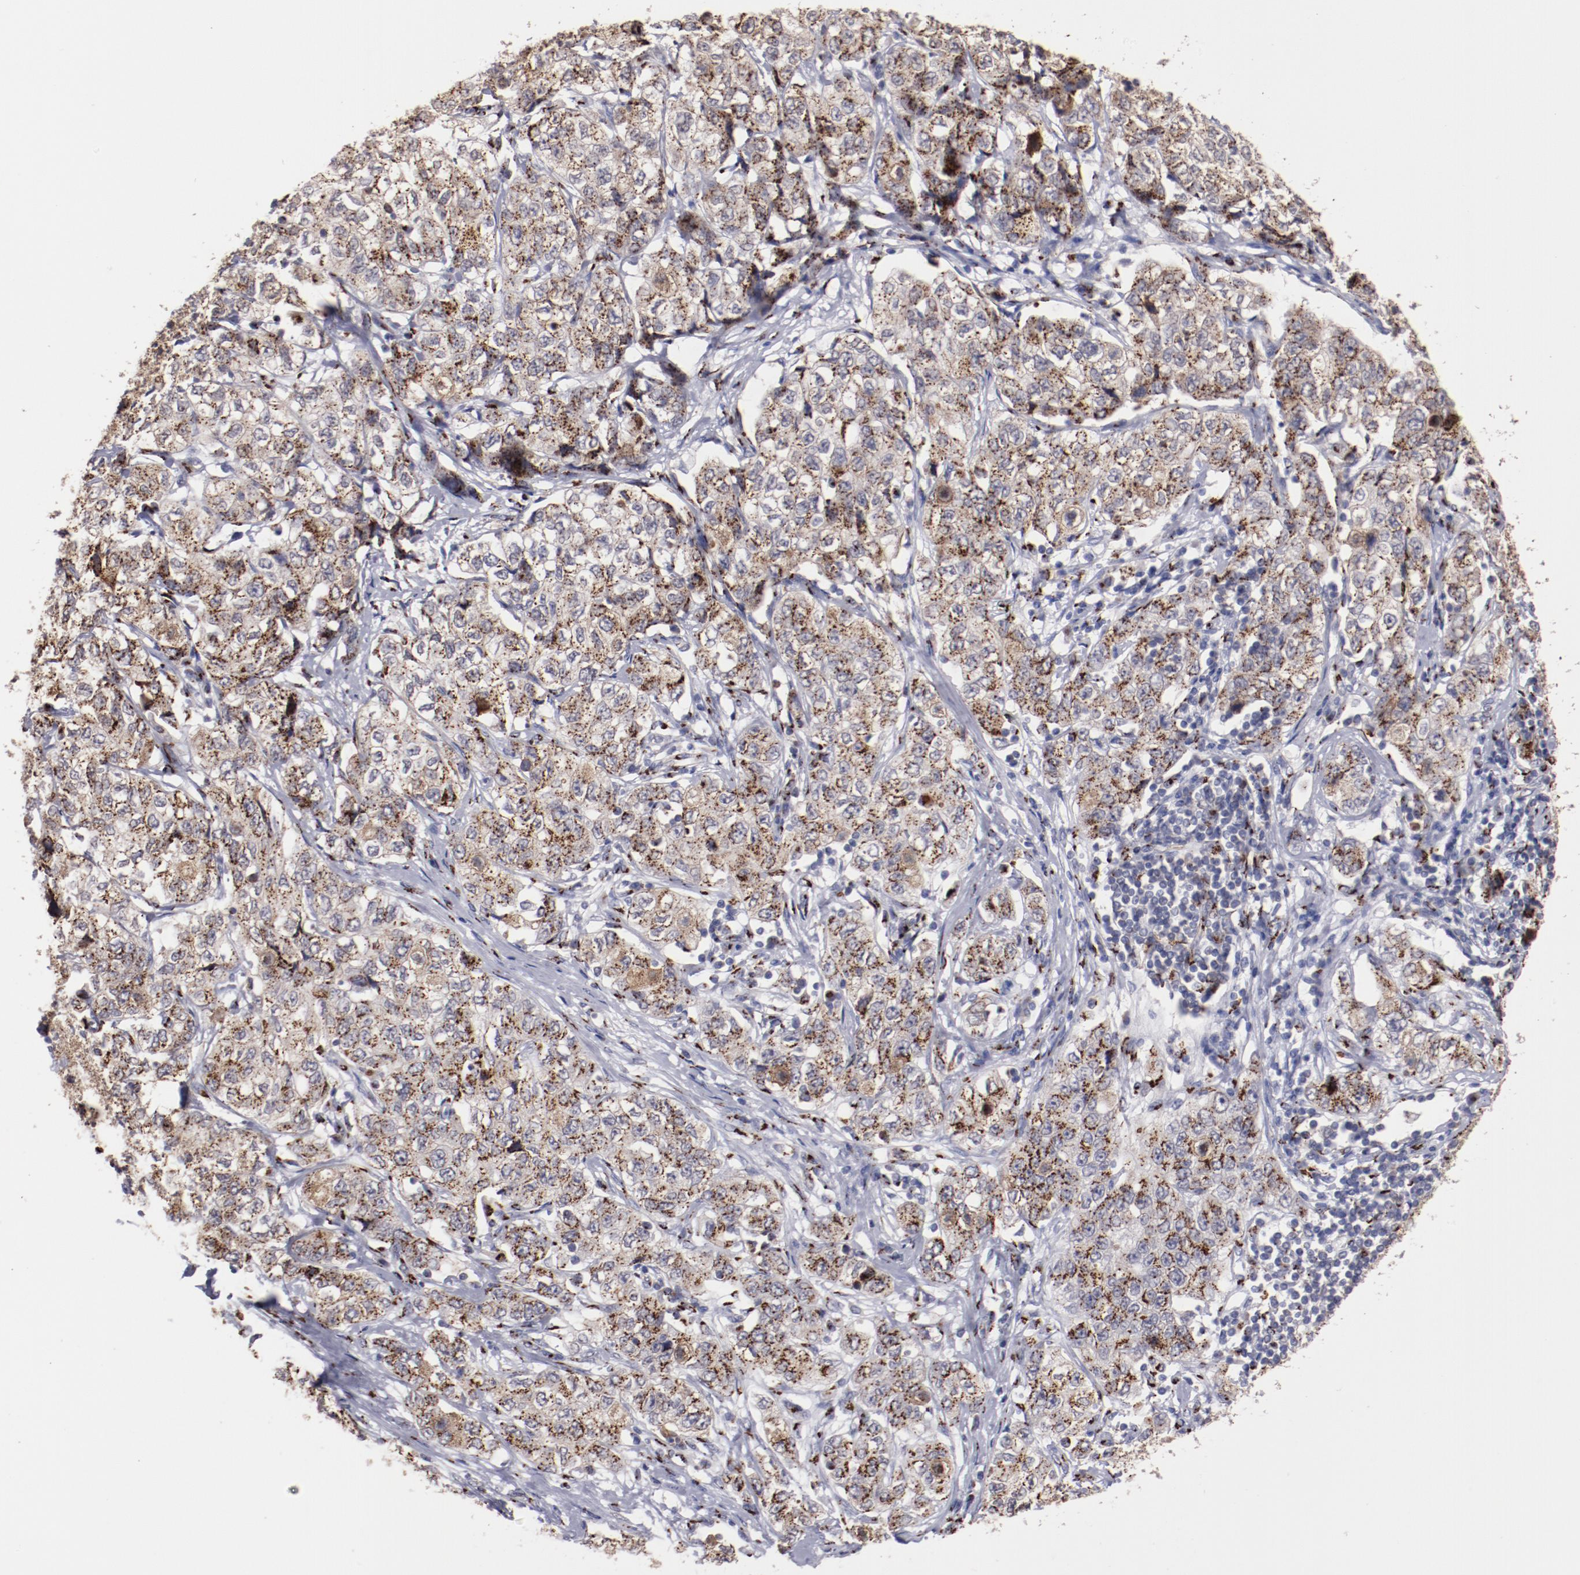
{"staining": {"intensity": "strong", "quantity": ">75%", "location": "cytoplasmic/membranous"}, "tissue": "stomach cancer", "cell_type": "Tumor cells", "image_type": "cancer", "snomed": [{"axis": "morphology", "description": "Adenocarcinoma, NOS"}, {"axis": "topography", "description": "Stomach"}], "caption": "Immunohistochemistry of stomach cancer (adenocarcinoma) reveals high levels of strong cytoplasmic/membranous positivity in approximately >75% of tumor cells. The protein of interest is stained brown, and the nuclei are stained in blue (DAB (3,3'-diaminobenzidine) IHC with brightfield microscopy, high magnification).", "gene": "GOLIM4", "patient": {"sex": "male", "age": 48}}